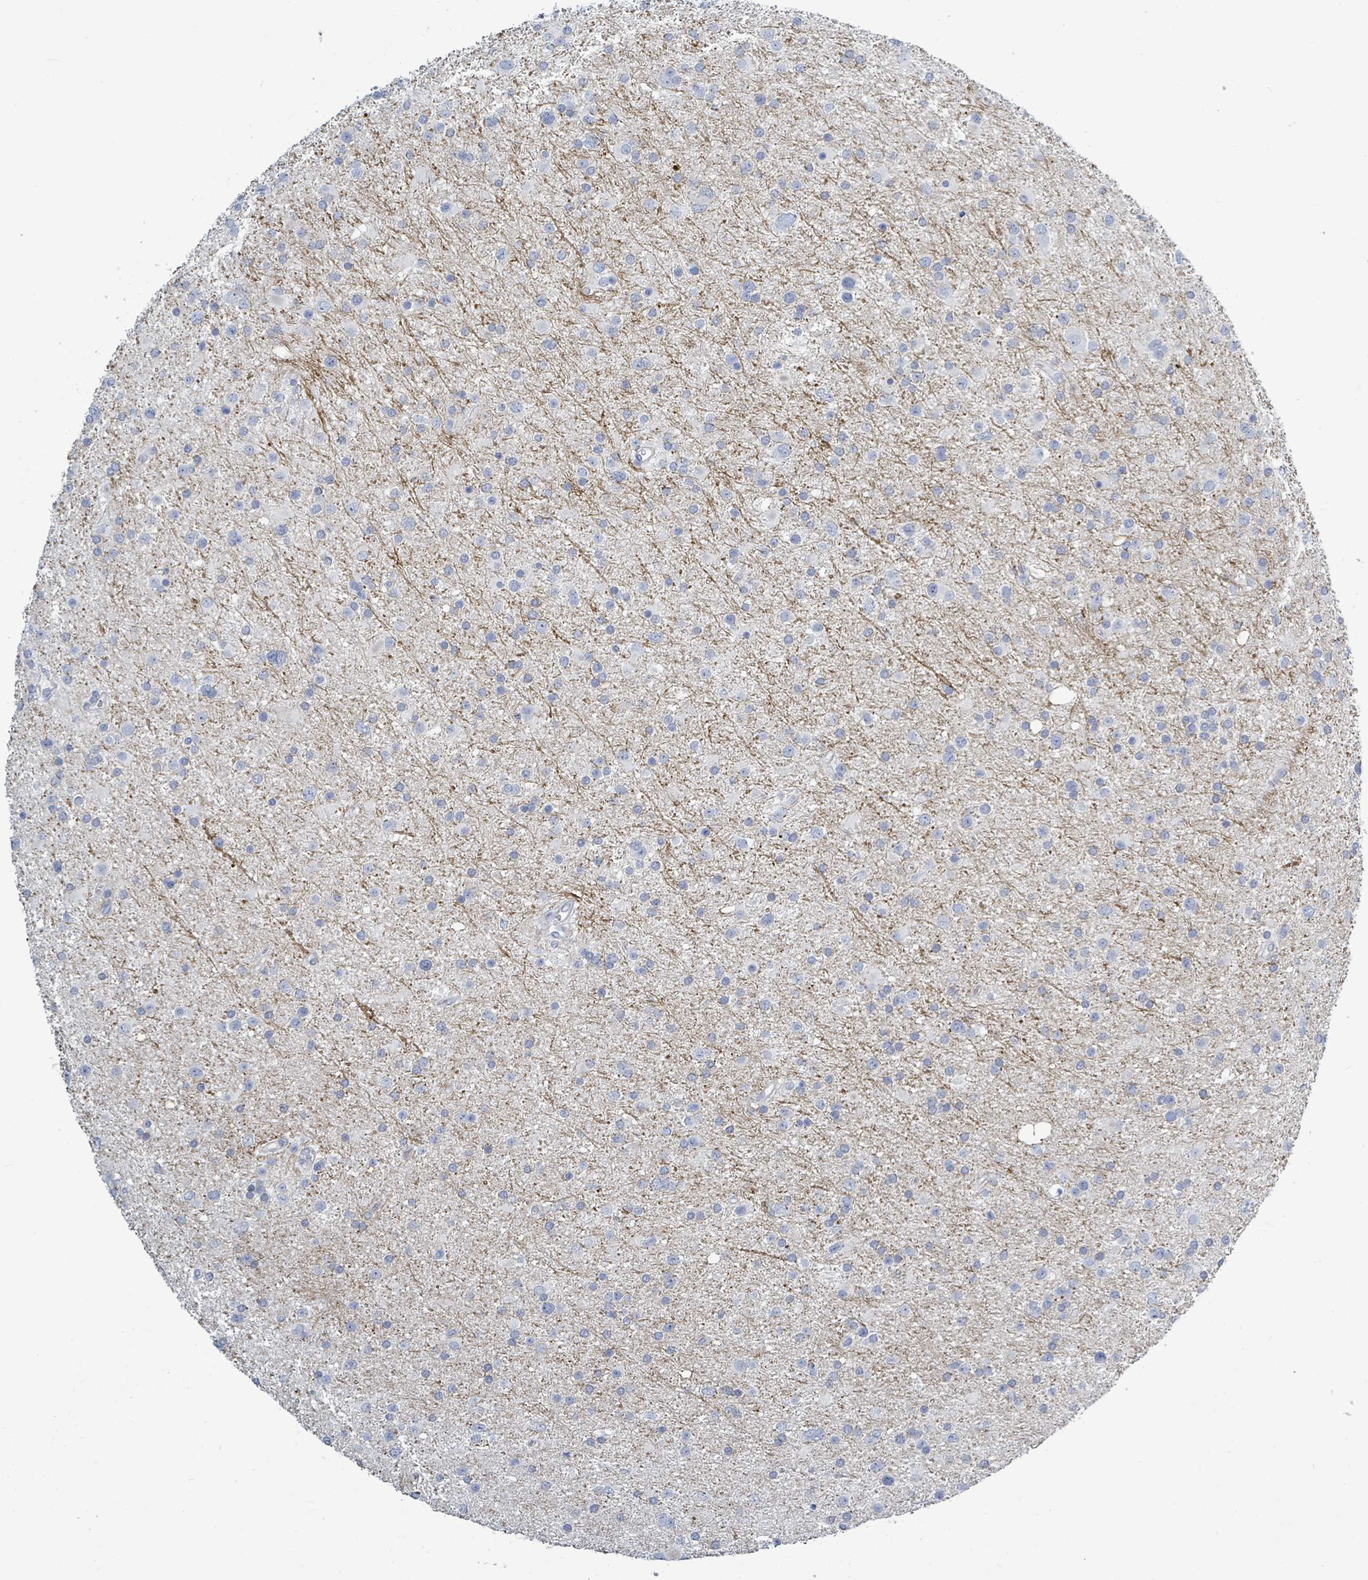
{"staining": {"intensity": "negative", "quantity": "none", "location": "none"}, "tissue": "glioma", "cell_type": "Tumor cells", "image_type": "cancer", "snomed": [{"axis": "morphology", "description": "Glioma, malignant, Low grade"}, {"axis": "topography", "description": "Brain"}], "caption": "Tumor cells show no significant positivity in malignant glioma (low-grade). (Brightfield microscopy of DAB (3,3'-diaminobenzidine) IHC at high magnification).", "gene": "RAB33B", "patient": {"sex": "female", "age": 32}}